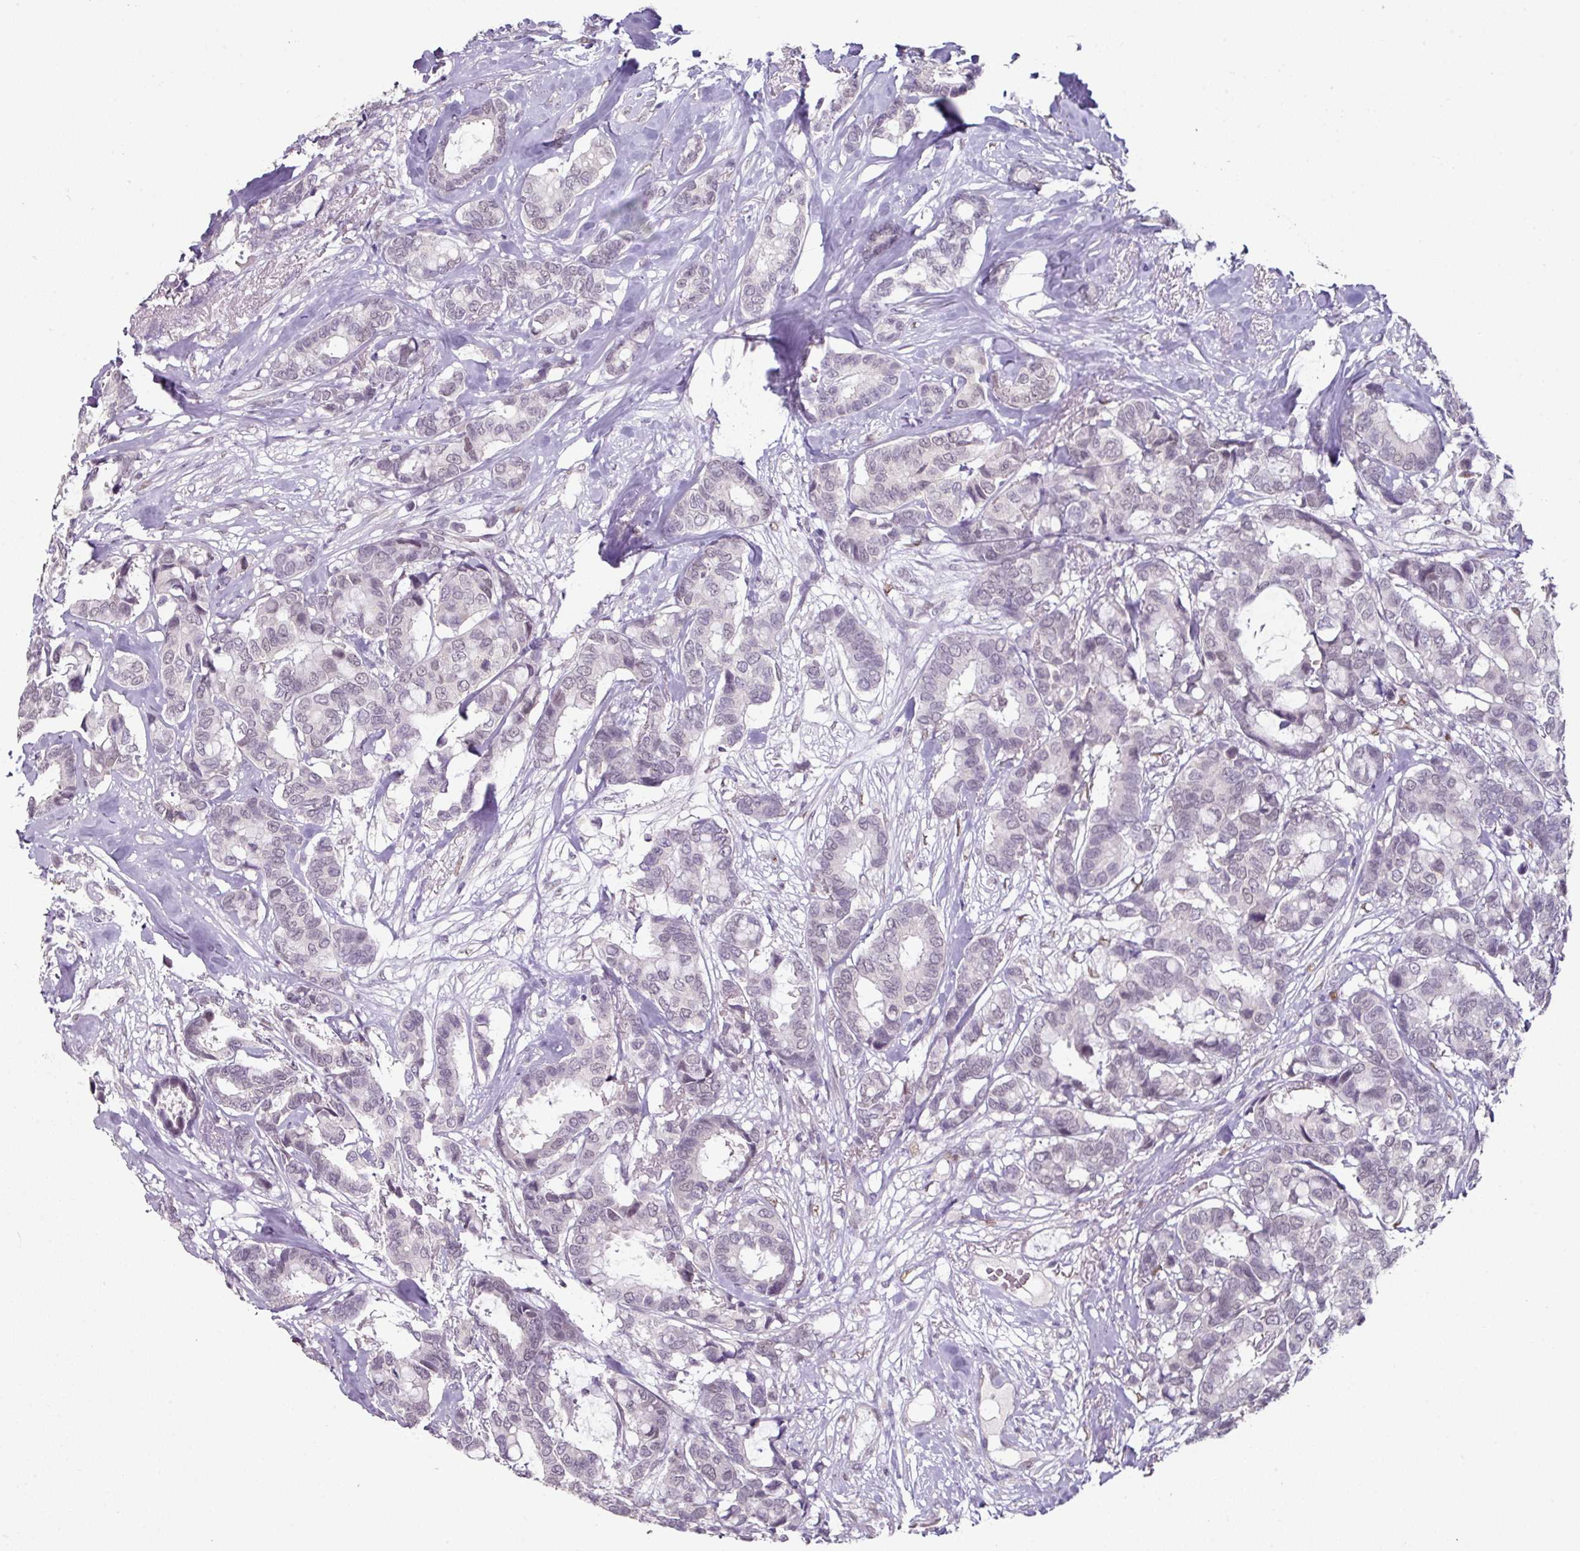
{"staining": {"intensity": "weak", "quantity": "25%-75%", "location": "nuclear"}, "tissue": "breast cancer", "cell_type": "Tumor cells", "image_type": "cancer", "snomed": [{"axis": "morphology", "description": "Duct carcinoma"}, {"axis": "topography", "description": "Breast"}], "caption": "Tumor cells exhibit weak nuclear staining in approximately 25%-75% of cells in breast infiltrating ductal carcinoma.", "gene": "ELK1", "patient": {"sex": "female", "age": 87}}